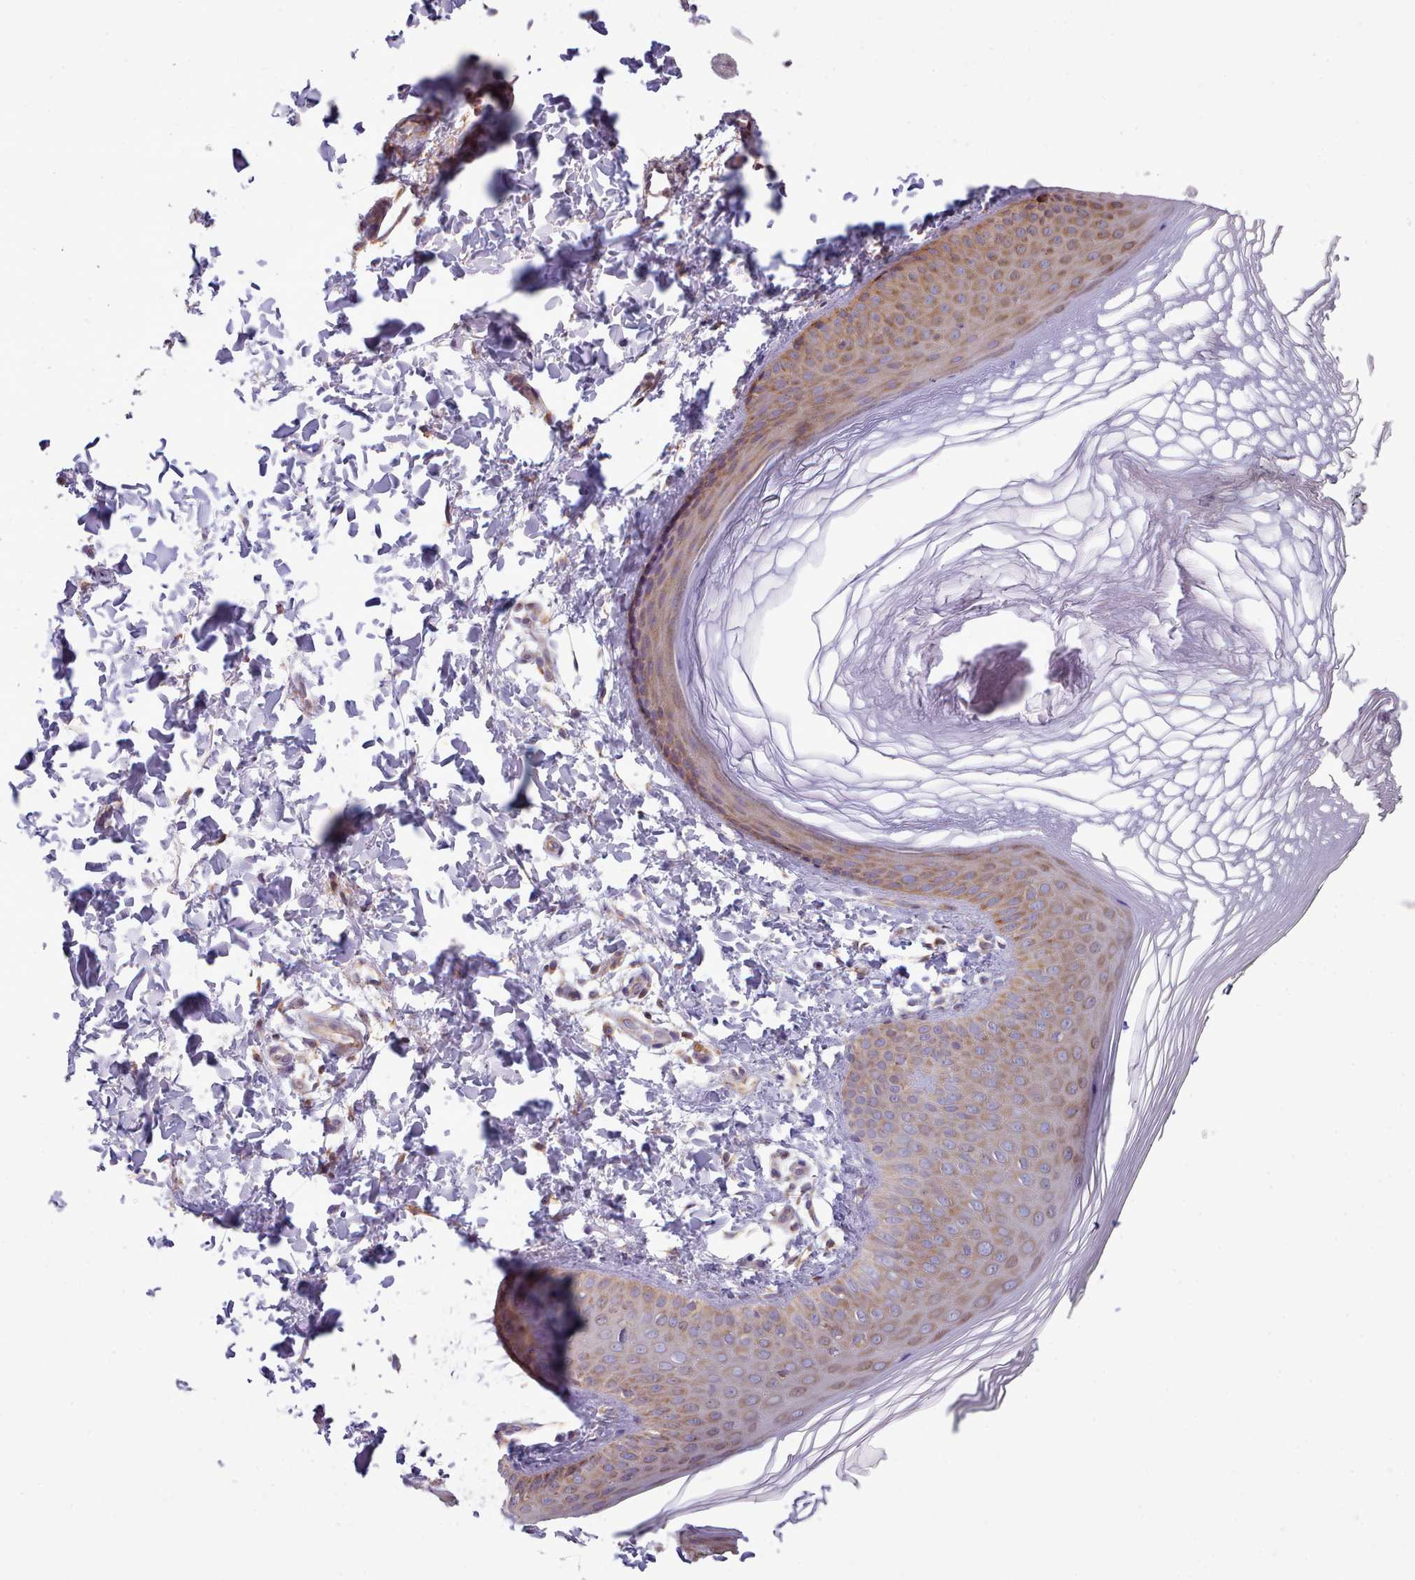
{"staining": {"intensity": "strong", "quantity": "25%-75%", "location": "cytoplasmic/membranous"}, "tissue": "skin", "cell_type": "Epidermal cells", "image_type": "normal", "snomed": [{"axis": "morphology", "description": "Normal tissue, NOS"}, {"axis": "morphology", "description": "Inflammation, NOS"}, {"axis": "topography", "description": "Soft tissue"}, {"axis": "topography", "description": "Anal"}], "caption": "Epidermal cells exhibit high levels of strong cytoplasmic/membranous expression in about 25%-75% of cells in normal human skin.", "gene": "SRP54", "patient": {"sex": "female", "age": 15}}